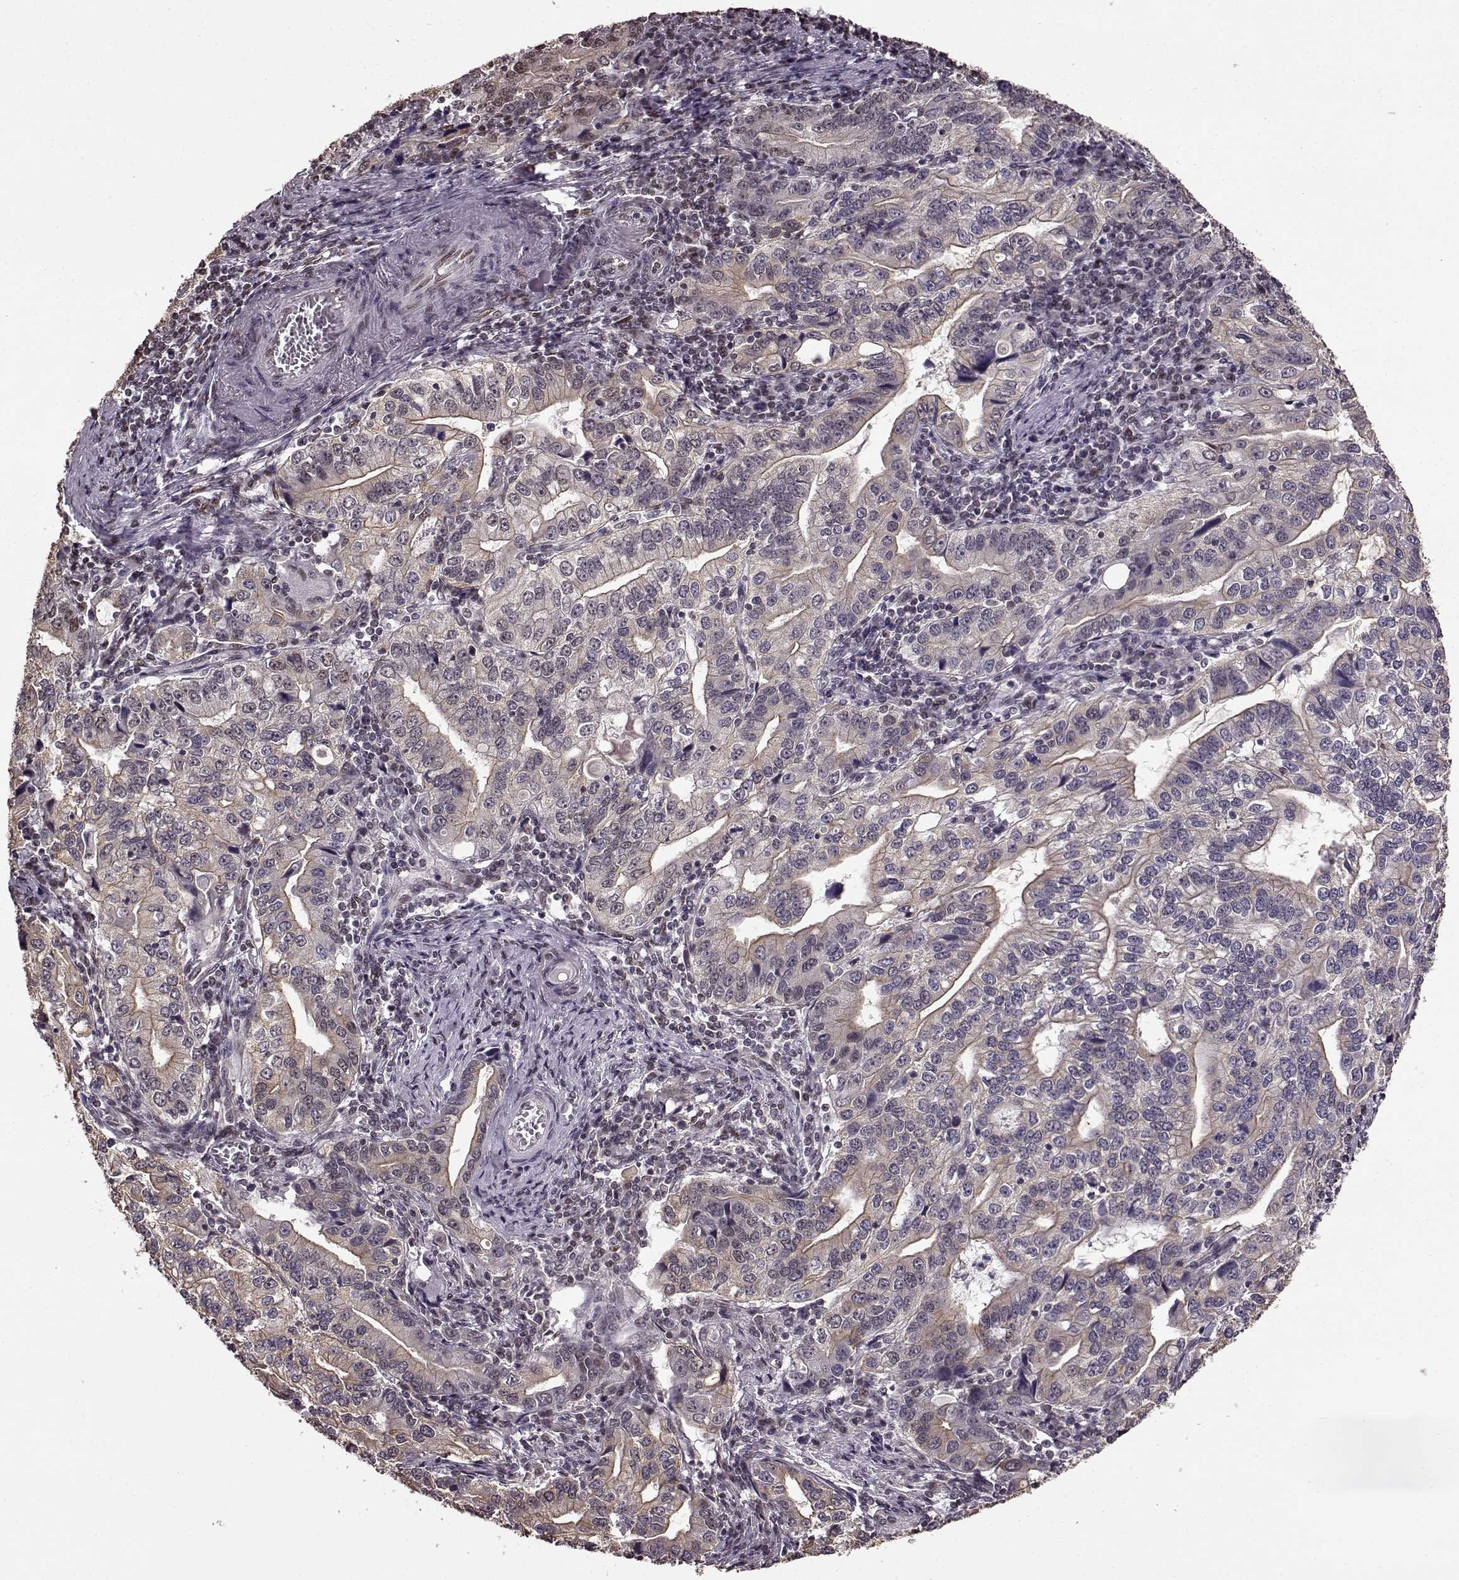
{"staining": {"intensity": "weak", "quantity": ">75%", "location": "cytoplasmic/membranous,nuclear"}, "tissue": "stomach cancer", "cell_type": "Tumor cells", "image_type": "cancer", "snomed": [{"axis": "morphology", "description": "Adenocarcinoma, NOS"}, {"axis": "topography", "description": "Stomach, lower"}], "caption": "Immunohistochemical staining of human adenocarcinoma (stomach) exhibits low levels of weak cytoplasmic/membranous and nuclear staining in approximately >75% of tumor cells. (DAB (3,3'-diaminobenzidine) IHC with brightfield microscopy, high magnification).", "gene": "FTO", "patient": {"sex": "female", "age": 72}}